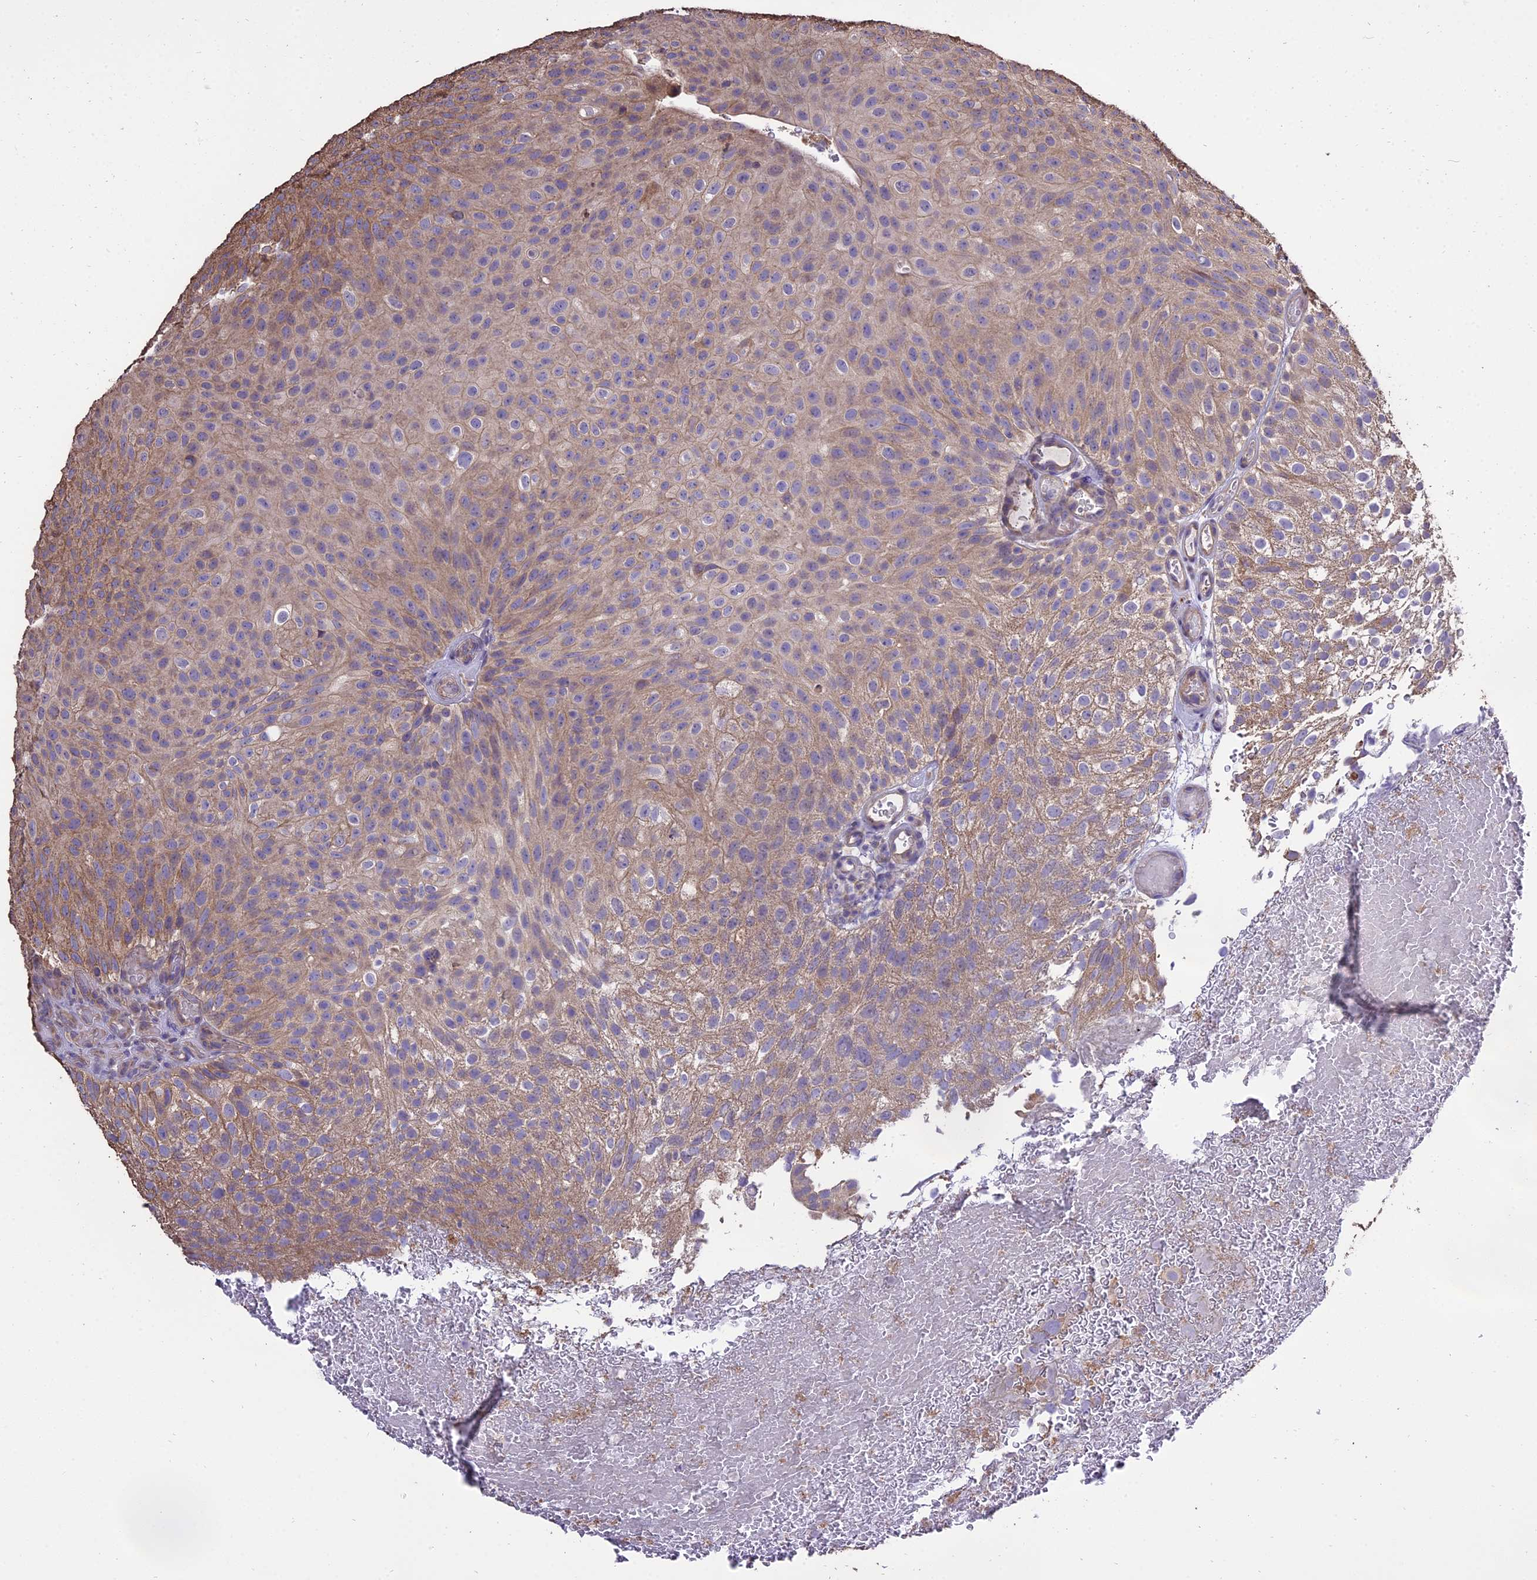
{"staining": {"intensity": "weak", "quantity": "25%-75%", "location": "cytoplasmic/membranous"}, "tissue": "urothelial cancer", "cell_type": "Tumor cells", "image_type": "cancer", "snomed": [{"axis": "morphology", "description": "Urothelial carcinoma, Low grade"}, {"axis": "topography", "description": "Urinary bladder"}], "caption": "Protein expression analysis of urothelial cancer exhibits weak cytoplasmic/membranous staining in approximately 25%-75% of tumor cells.", "gene": "PGPEP1L", "patient": {"sex": "male", "age": 78}}